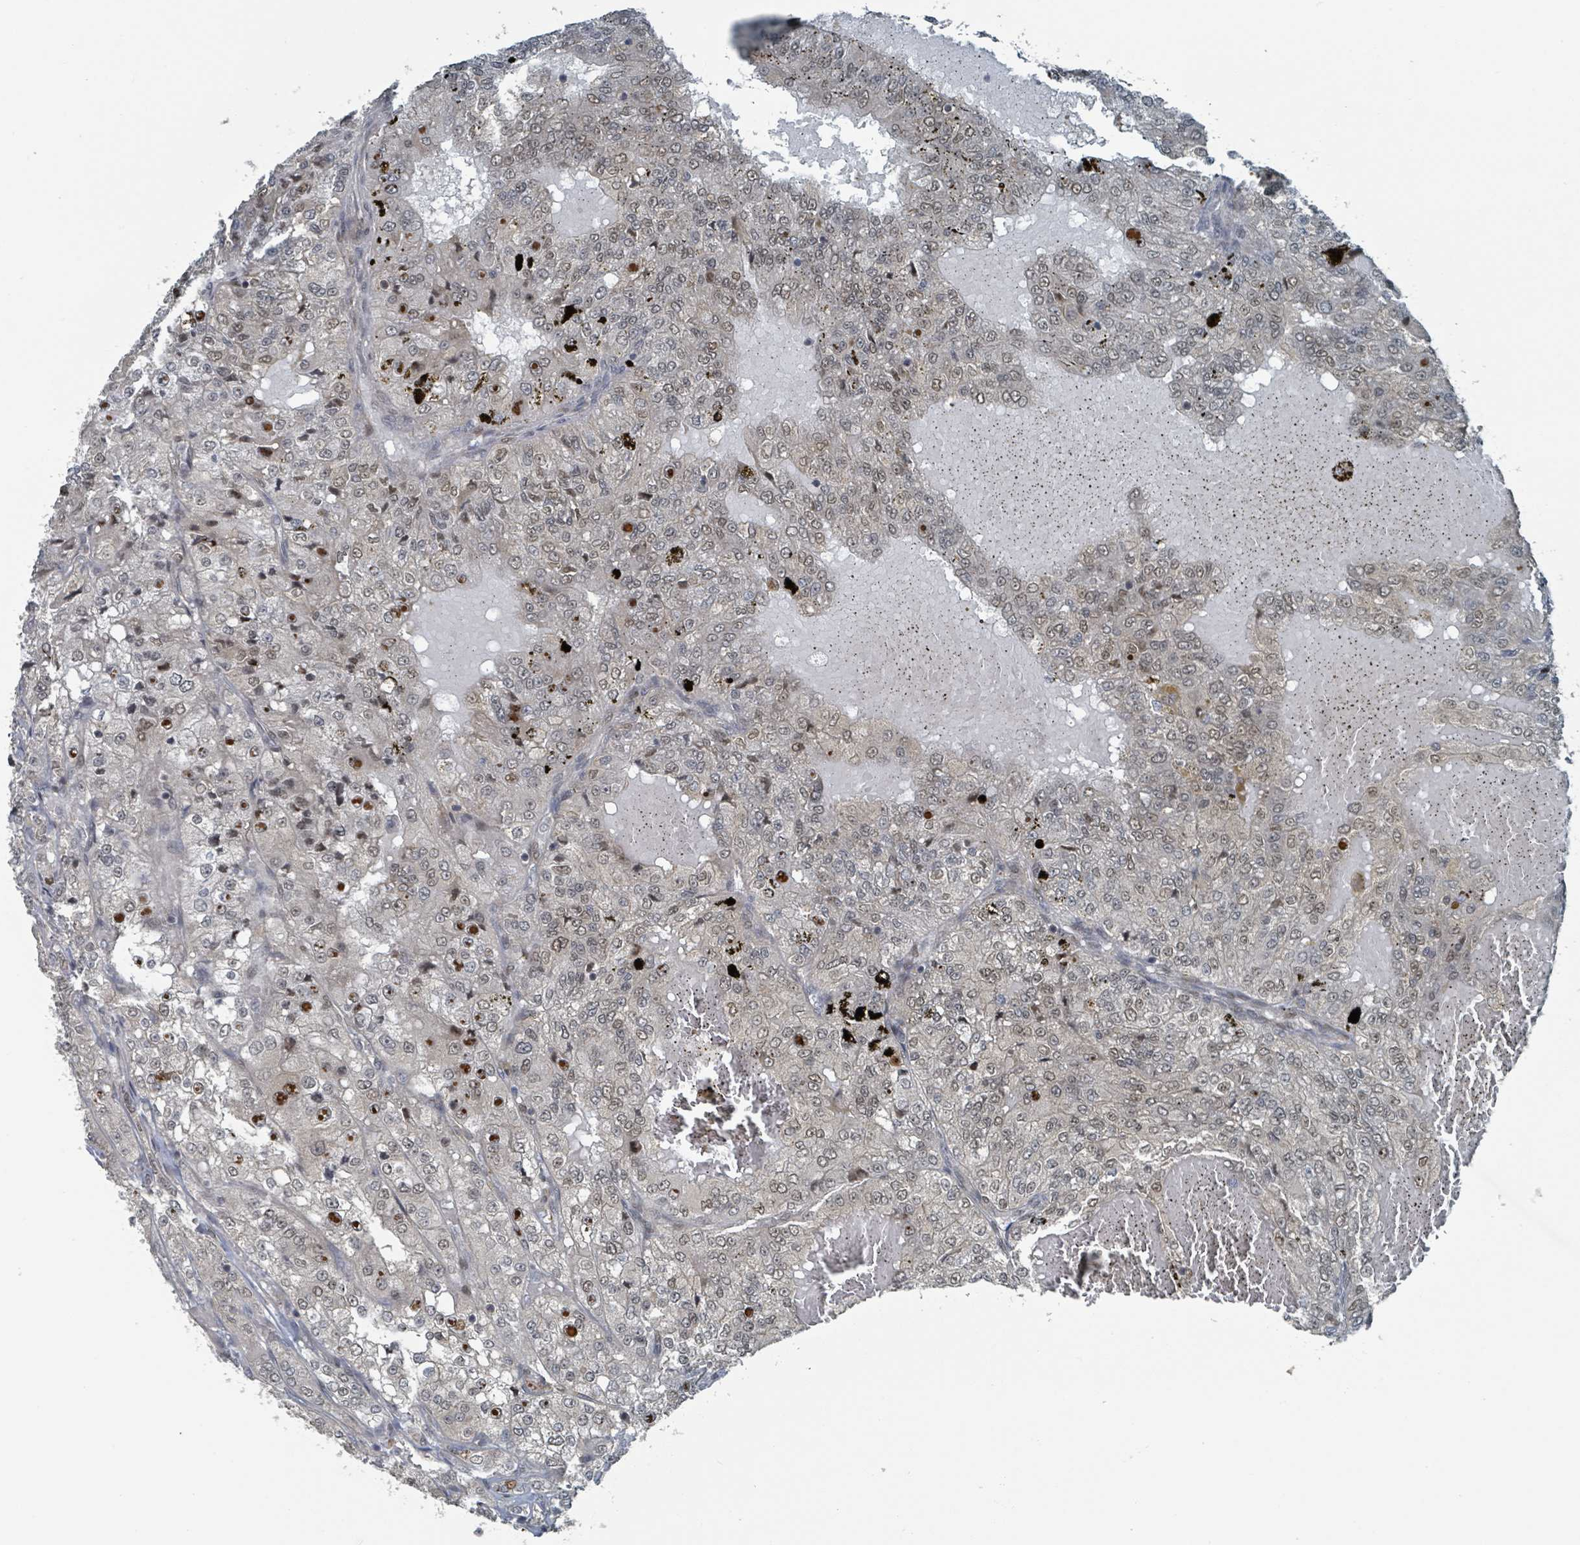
{"staining": {"intensity": "strong", "quantity": "<25%", "location": "nuclear"}, "tissue": "renal cancer", "cell_type": "Tumor cells", "image_type": "cancer", "snomed": [{"axis": "morphology", "description": "Adenocarcinoma, NOS"}, {"axis": "topography", "description": "Kidney"}], "caption": "Human adenocarcinoma (renal) stained with a brown dye shows strong nuclear positive positivity in about <25% of tumor cells.", "gene": "PHIP", "patient": {"sex": "female", "age": 63}}